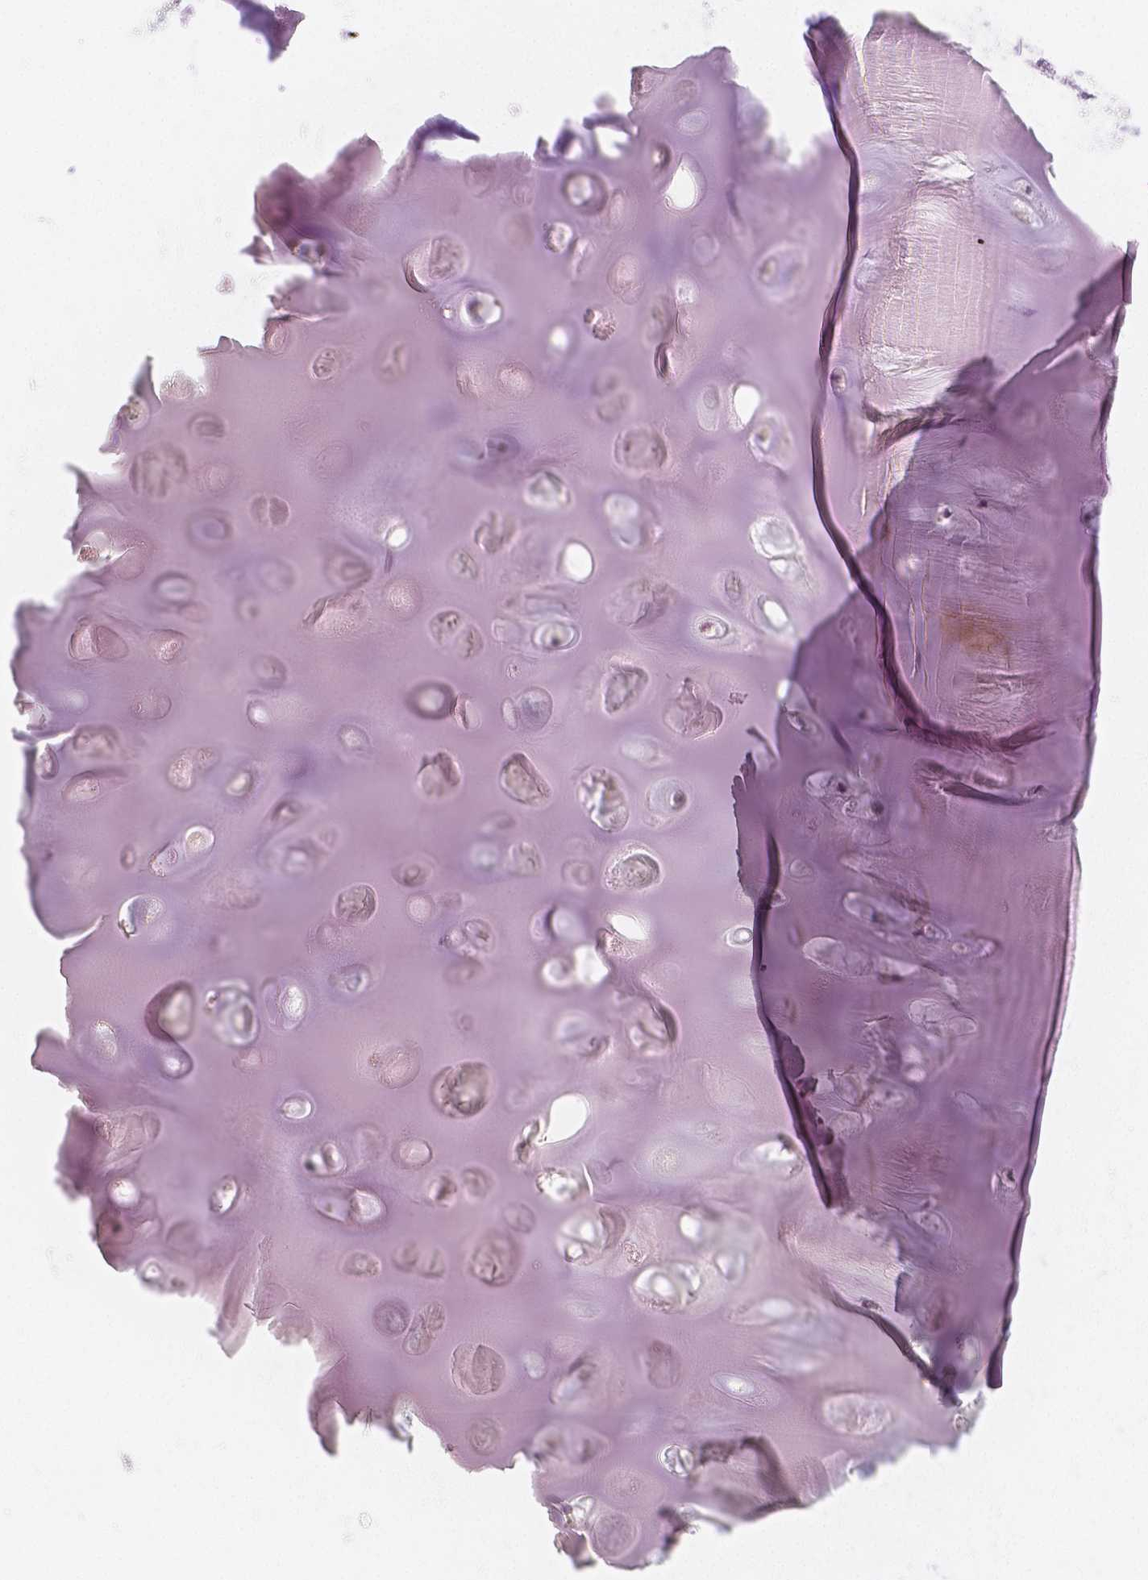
{"staining": {"intensity": "negative", "quantity": "none", "location": "none"}, "tissue": "soft tissue", "cell_type": "Chondrocytes", "image_type": "normal", "snomed": [{"axis": "morphology", "description": "Normal tissue, NOS"}, {"axis": "morphology", "description": "Squamous cell carcinoma, NOS"}, {"axis": "topography", "description": "Cartilage tissue"}, {"axis": "topography", "description": "Bronchus"}, {"axis": "topography", "description": "Lung"}], "caption": "The micrograph displays no significant staining in chondrocytes of soft tissue. The staining was performed using DAB to visualize the protein expression in brown, while the nuclei were stained in blue with hematoxylin (Magnification: 20x).", "gene": "NECAB2", "patient": {"sex": "male", "age": 66}}